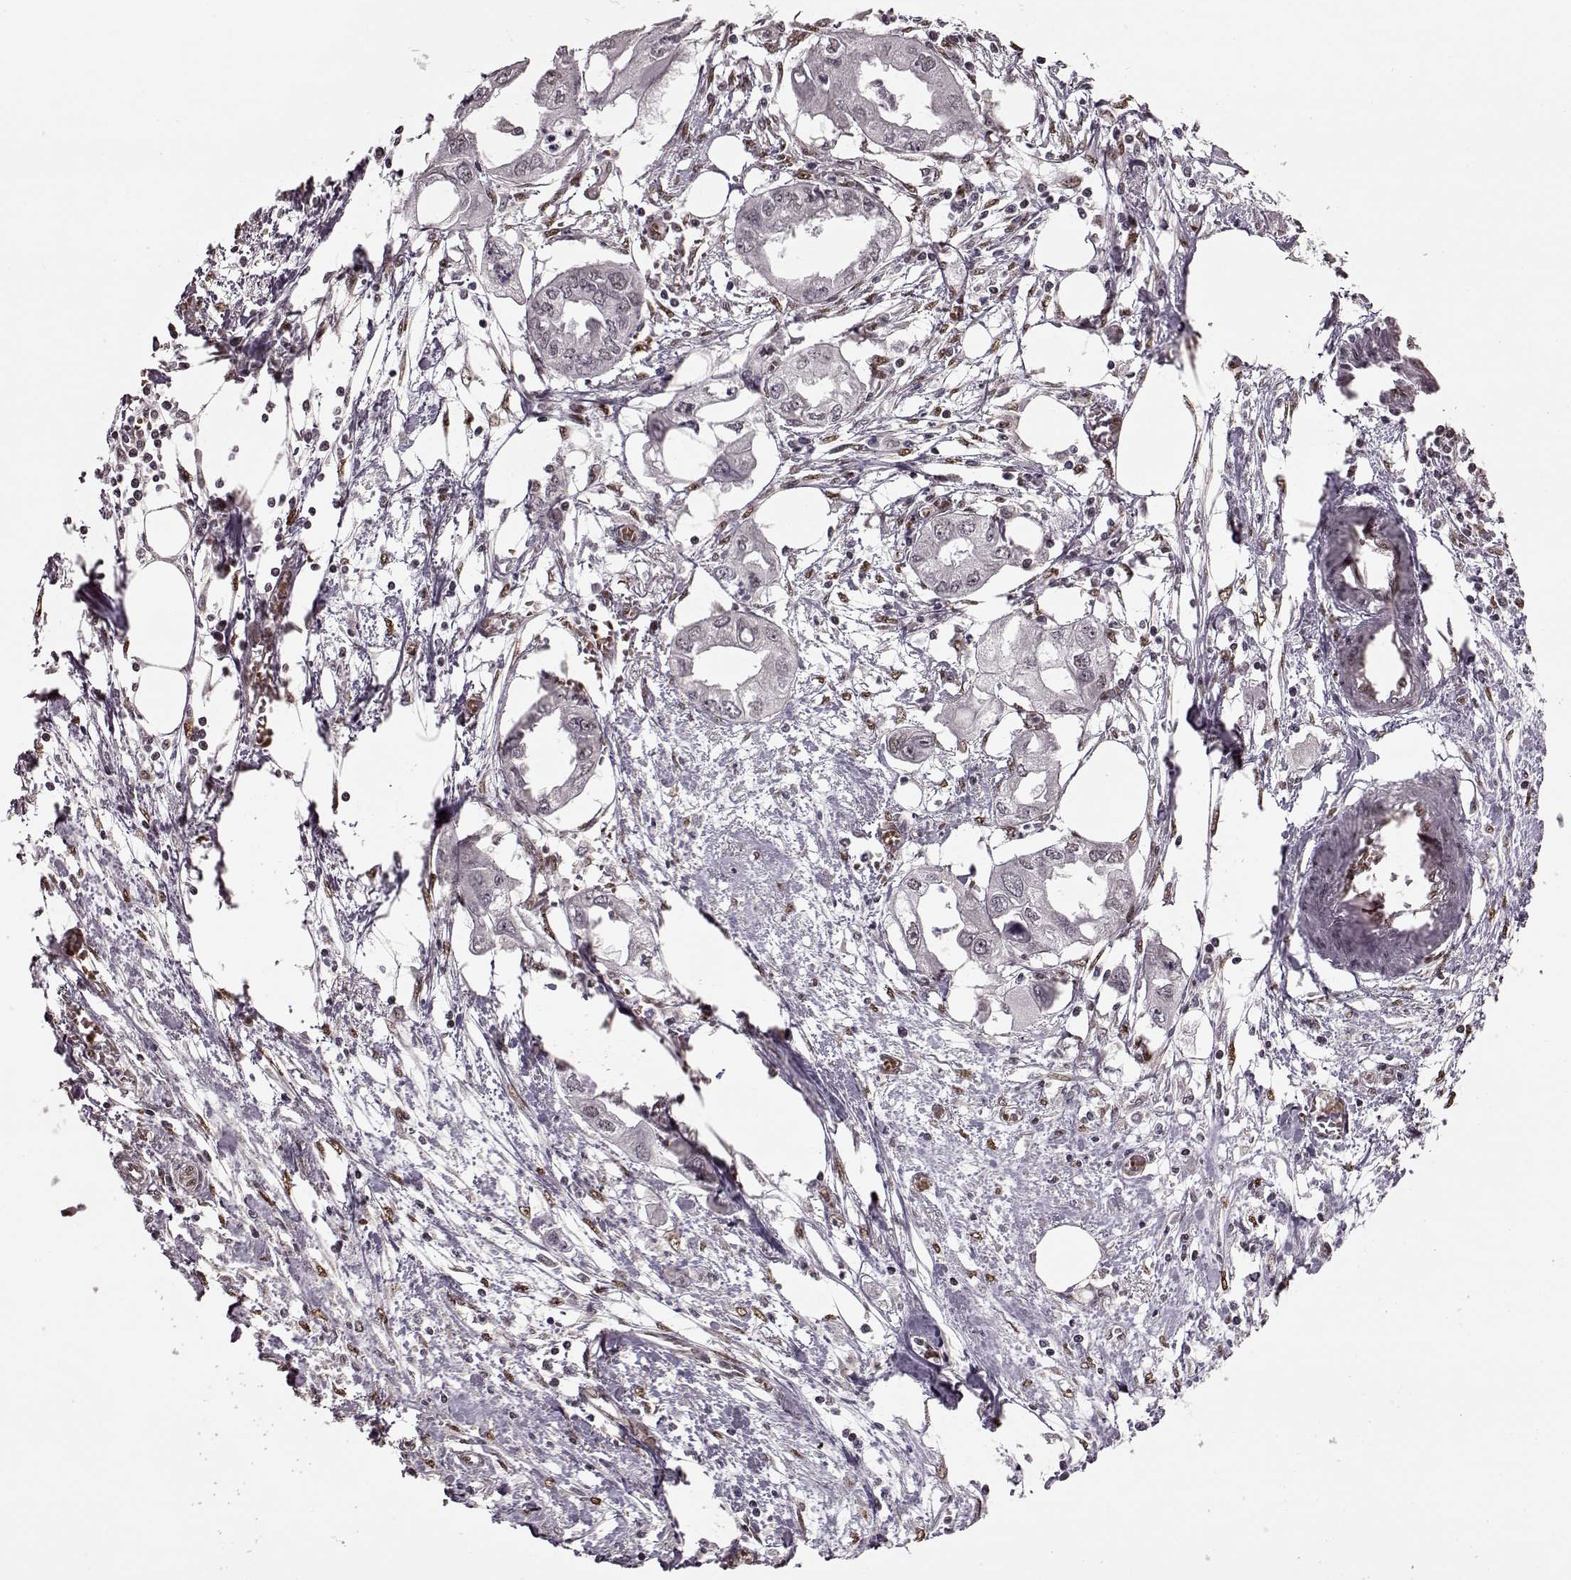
{"staining": {"intensity": "negative", "quantity": "none", "location": "none"}, "tissue": "endometrial cancer", "cell_type": "Tumor cells", "image_type": "cancer", "snomed": [{"axis": "morphology", "description": "Adenocarcinoma, NOS"}, {"axis": "morphology", "description": "Adenocarcinoma, metastatic, NOS"}, {"axis": "topography", "description": "Adipose tissue"}, {"axis": "topography", "description": "Endometrium"}], "caption": "Endometrial cancer (metastatic adenocarcinoma) was stained to show a protein in brown. There is no significant staining in tumor cells. (Immunohistochemistry, brightfield microscopy, high magnification).", "gene": "FTO", "patient": {"sex": "female", "age": 67}}